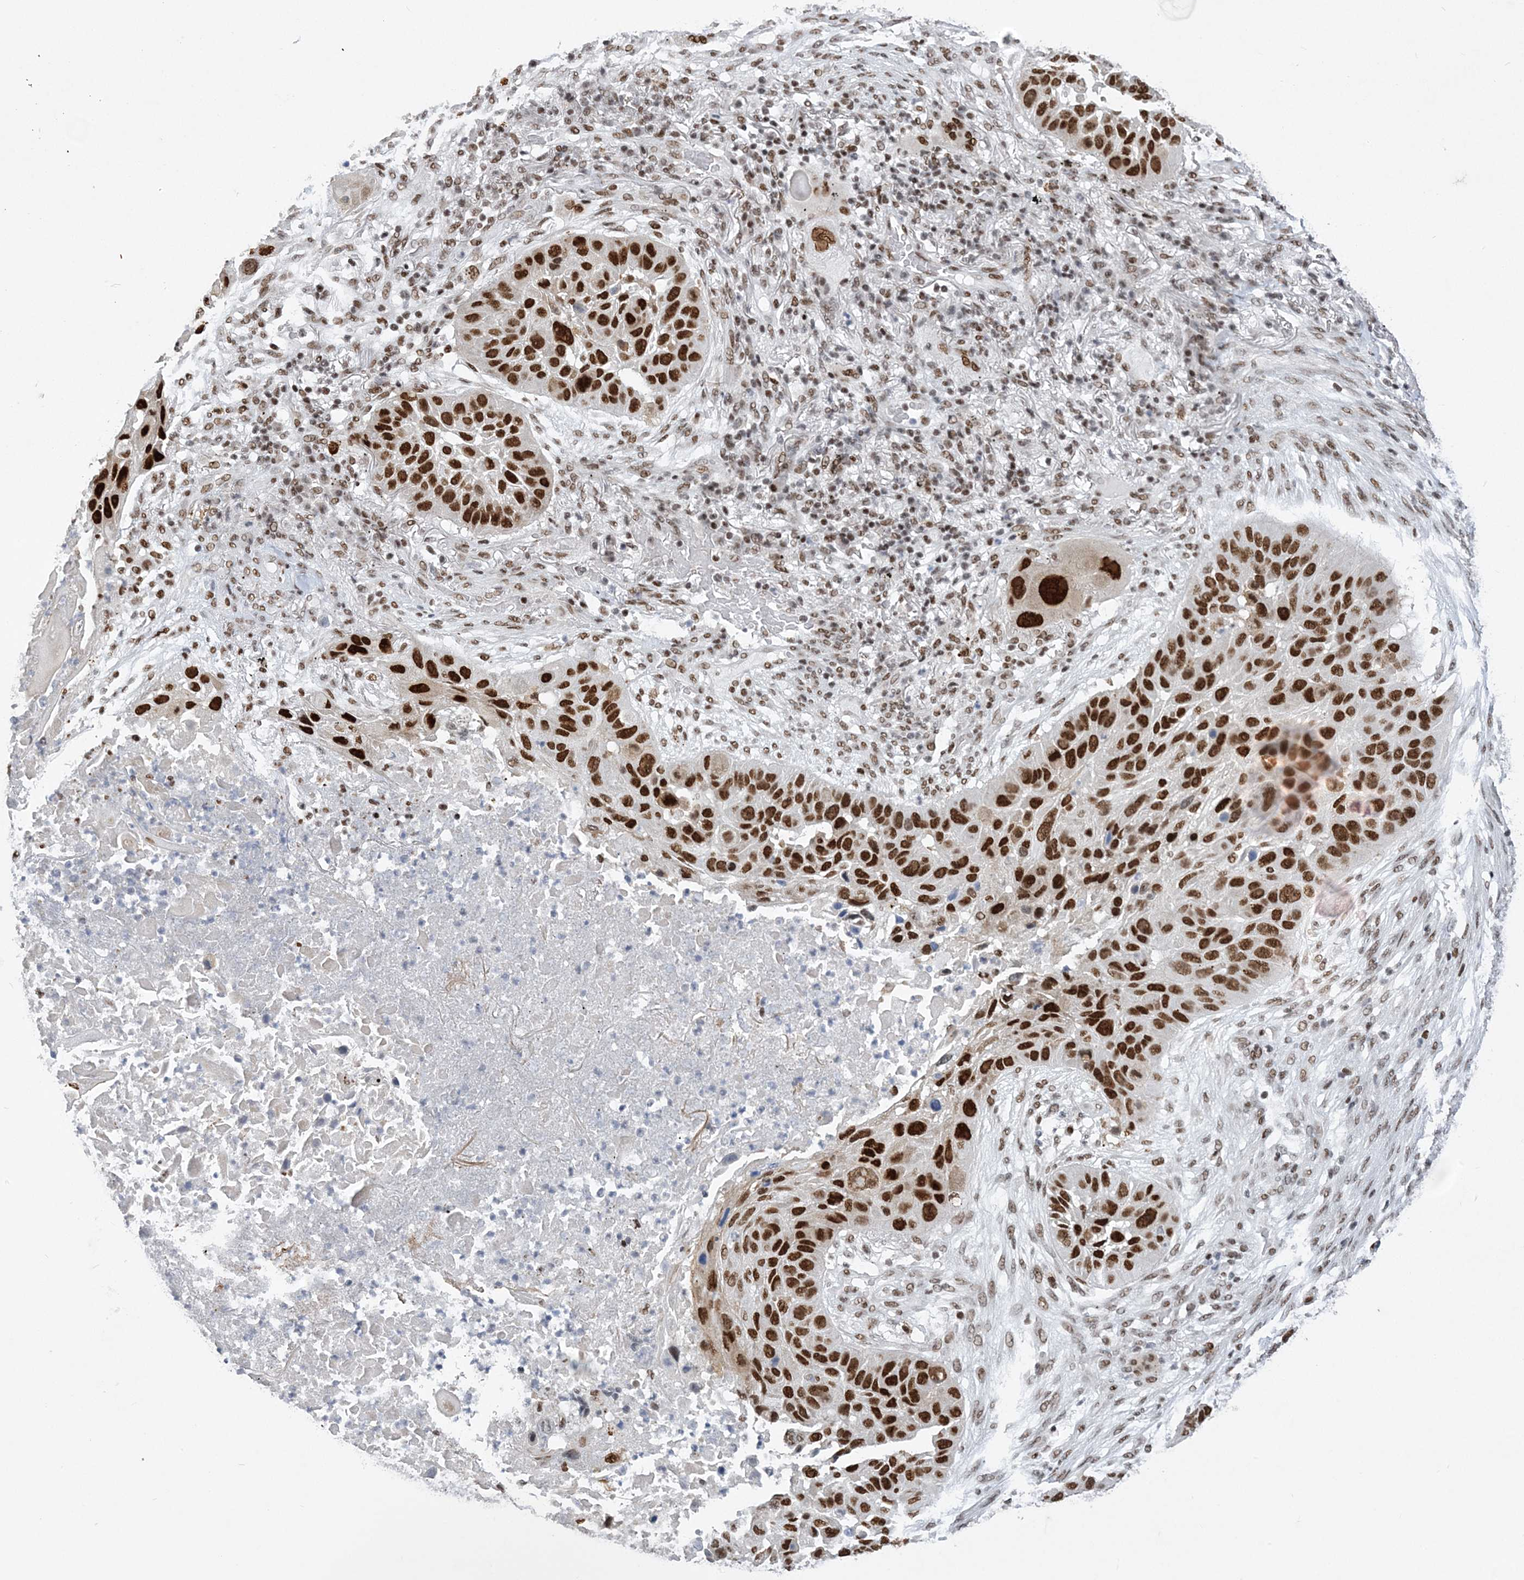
{"staining": {"intensity": "strong", "quantity": ">75%", "location": "nuclear"}, "tissue": "lung cancer", "cell_type": "Tumor cells", "image_type": "cancer", "snomed": [{"axis": "morphology", "description": "Squamous cell carcinoma, NOS"}, {"axis": "topography", "description": "Lung"}], "caption": "This histopathology image displays lung squamous cell carcinoma stained with immunohistochemistry (IHC) to label a protein in brown. The nuclear of tumor cells show strong positivity for the protein. Nuclei are counter-stained blue.", "gene": "ZBTB7A", "patient": {"sex": "male", "age": 57}}